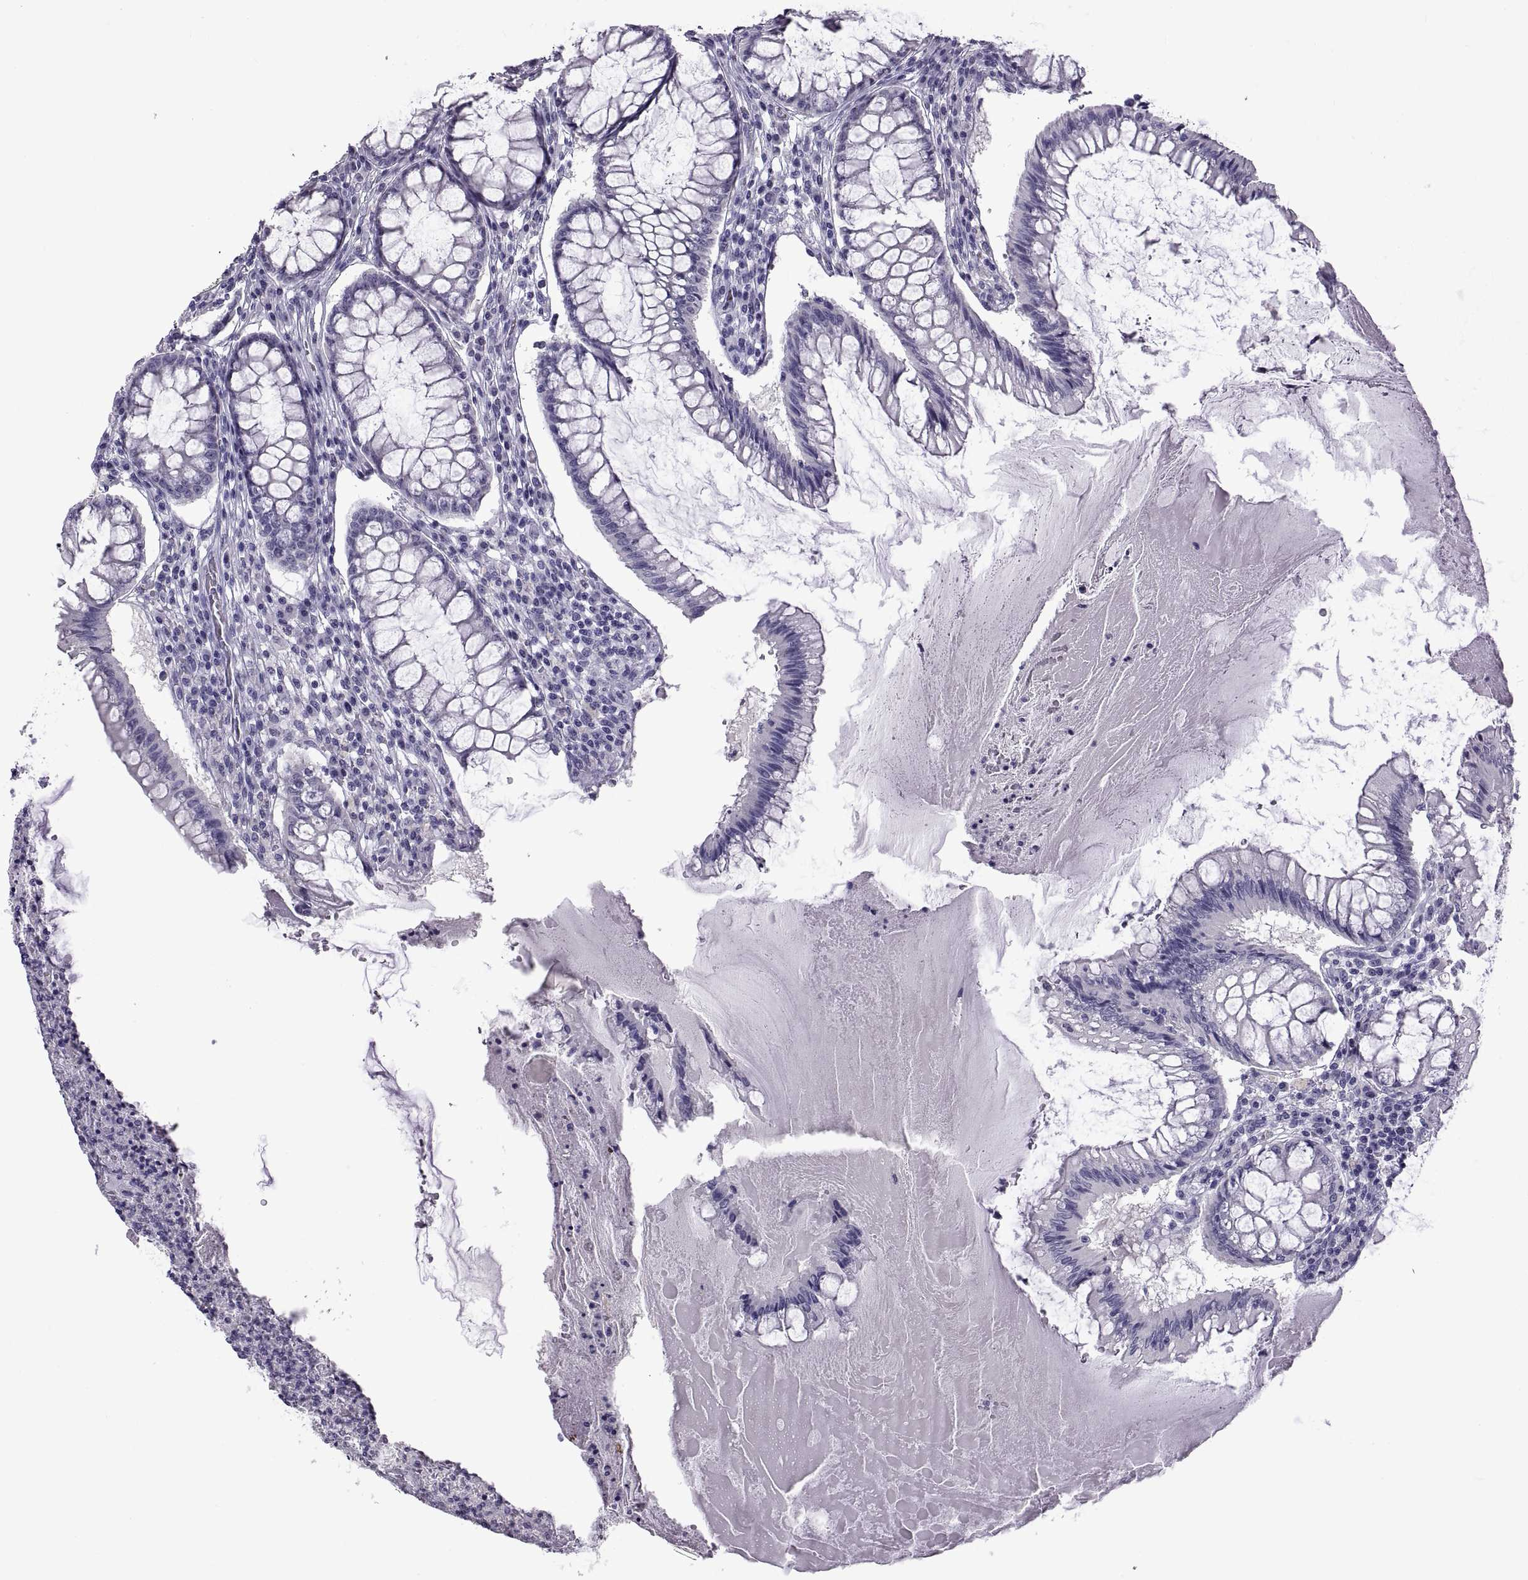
{"staining": {"intensity": "negative", "quantity": "none", "location": "none"}, "tissue": "colorectal cancer", "cell_type": "Tumor cells", "image_type": "cancer", "snomed": [{"axis": "morphology", "description": "Adenocarcinoma, NOS"}, {"axis": "topography", "description": "Colon"}], "caption": "IHC of human colorectal adenocarcinoma displays no staining in tumor cells.", "gene": "RDM1", "patient": {"sex": "female", "age": 70}}